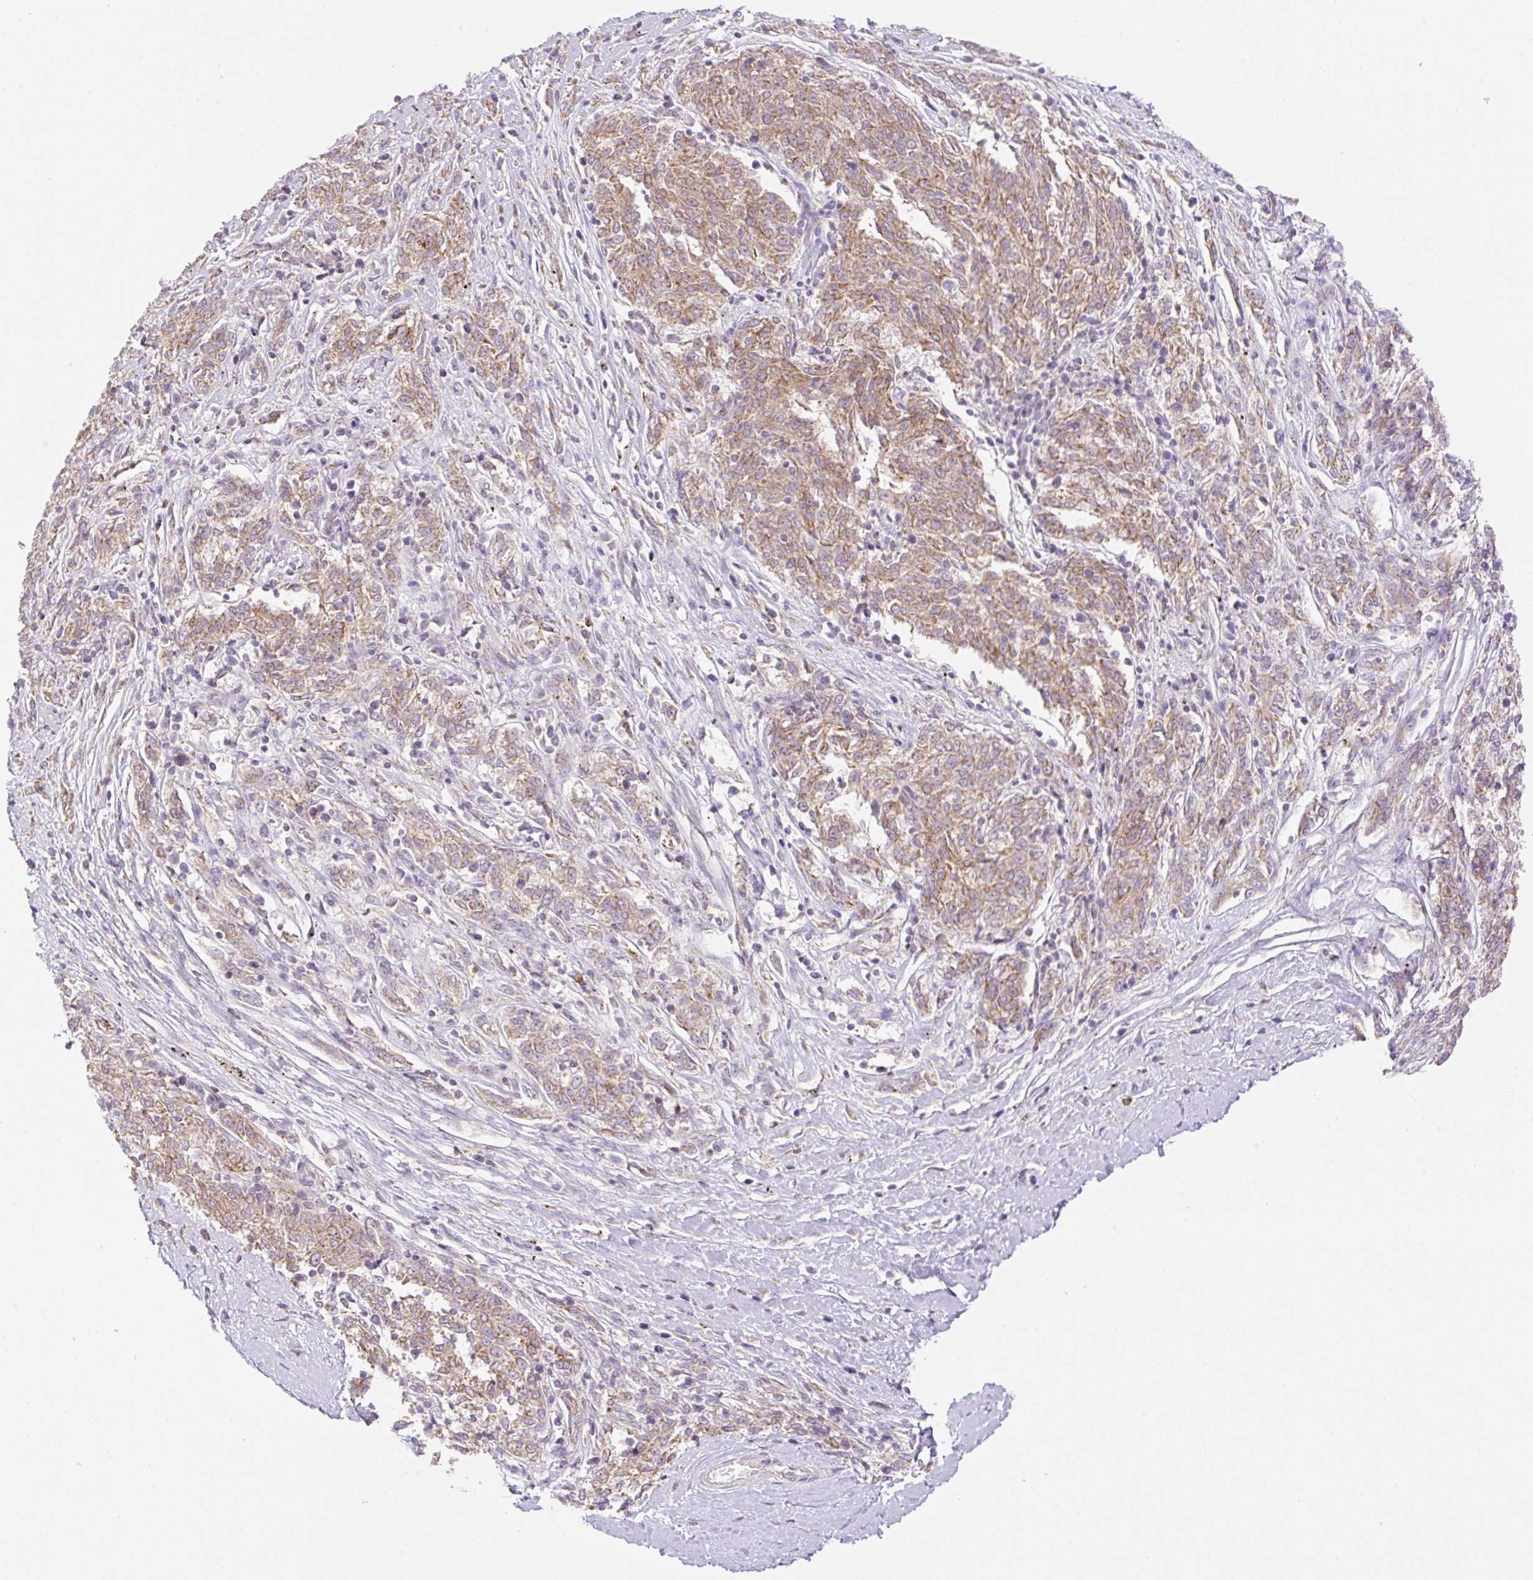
{"staining": {"intensity": "moderate", "quantity": ">75%", "location": "cytoplasmic/membranous"}, "tissue": "melanoma", "cell_type": "Tumor cells", "image_type": "cancer", "snomed": [{"axis": "morphology", "description": "Malignant melanoma, NOS"}, {"axis": "topography", "description": "Skin"}], "caption": "Immunohistochemical staining of human malignant melanoma displays medium levels of moderate cytoplasmic/membranous staining in approximately >75% of tumor cells.", "gene": "VPS25", "patient": {"sex": "female", "age": 72}}